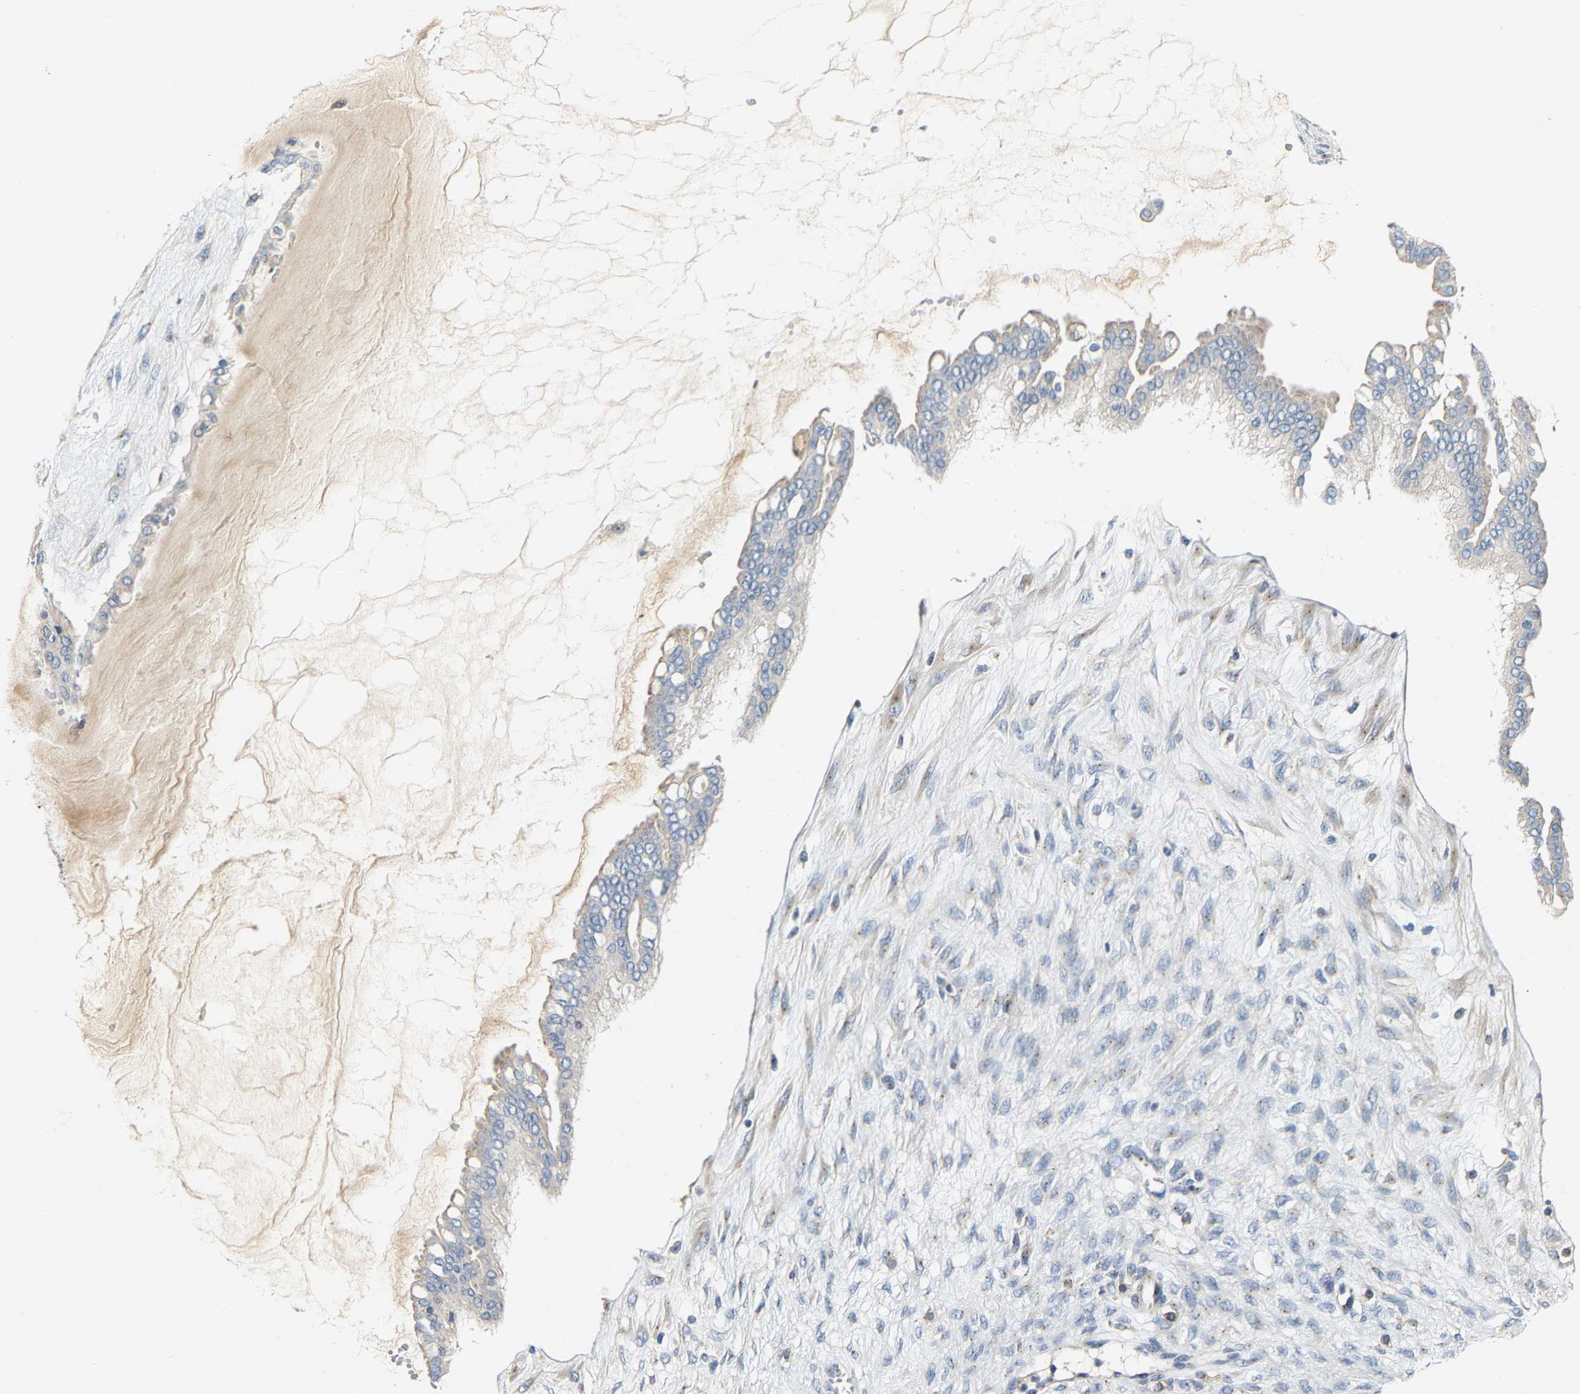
{"staining": {"intensity": "weak", "quantity": "<25%", "location": "cytoplasmic/membranous"}, "tissue": "ovarian cancer", "cell_type": "Tumor cells", "image_type": "cancer", "snomed": [{"axis": "morphology", "description": "Cystadenocarcinoma, mucinous, NOS"}, {"axis": "topography", "description": "Ovary"}], "caption": "IHC of ovarian cancer exhibits no staining in tumor cells.", "gene": "PCNT", "patient": {"sex": "female", "age": 73}}